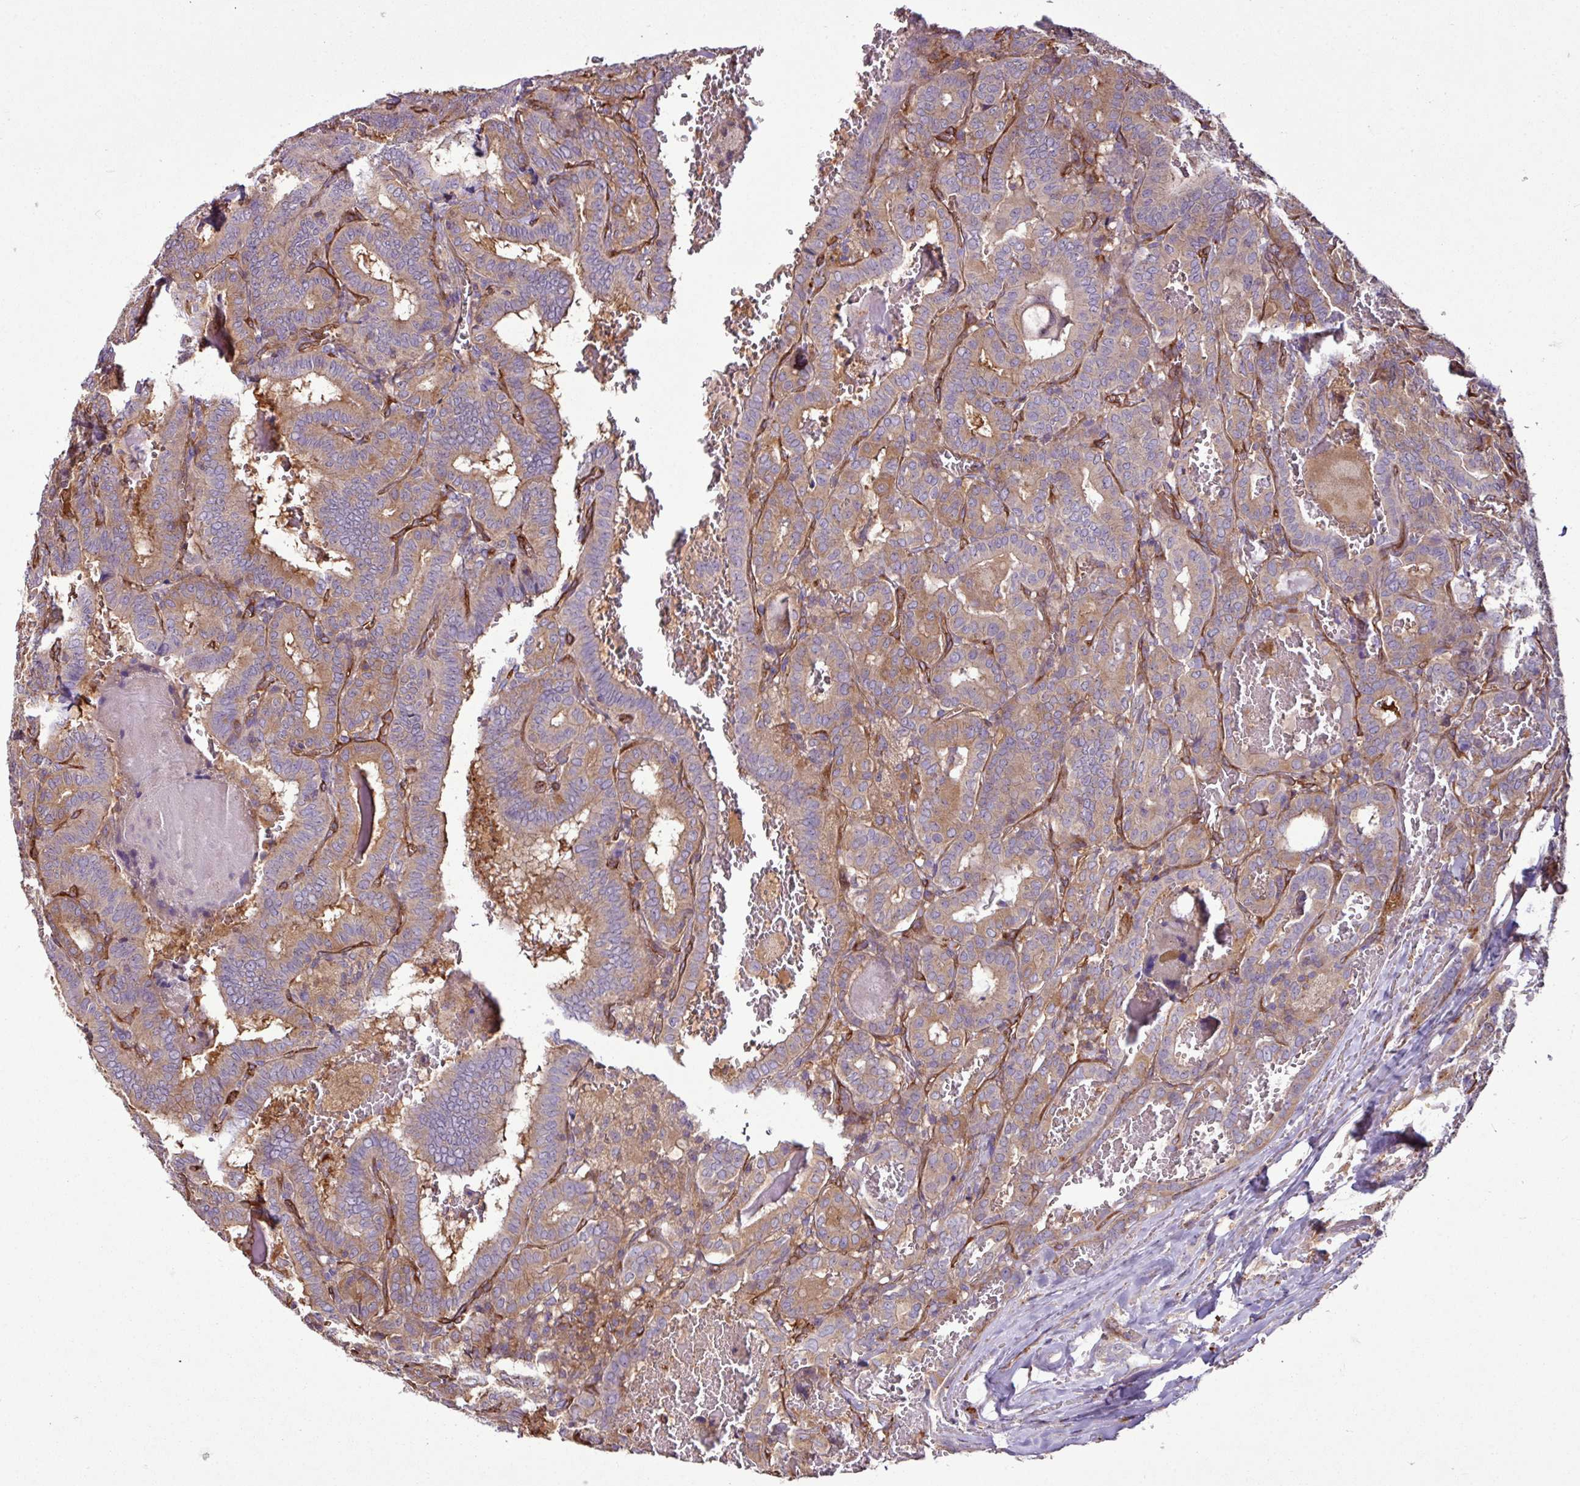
{"staining": {"intensity": "moderate", "quantity": ">75%", "location": "cytoplasmic/membranous"}, "tissue": "thyroid cancer", "cell_type": "Tumor cells", "image_type": "cancer", "snomed": [{"axis": "morphology", "description": "Papillary adenocarcinoma, NOS"}, {"axis": "topography", "description": "Thyroid gland"}], "caption": "A brown stain shows moderate cytoplasmic/membranous expression of a protein in thyroid cancer tumor cells. Immunohistochemistry (ihc) stains the protein of interest in brown and the nuclei are stained blue.", "gene": "ZNF106", "patient": {"sex": "female", "age": 72}}